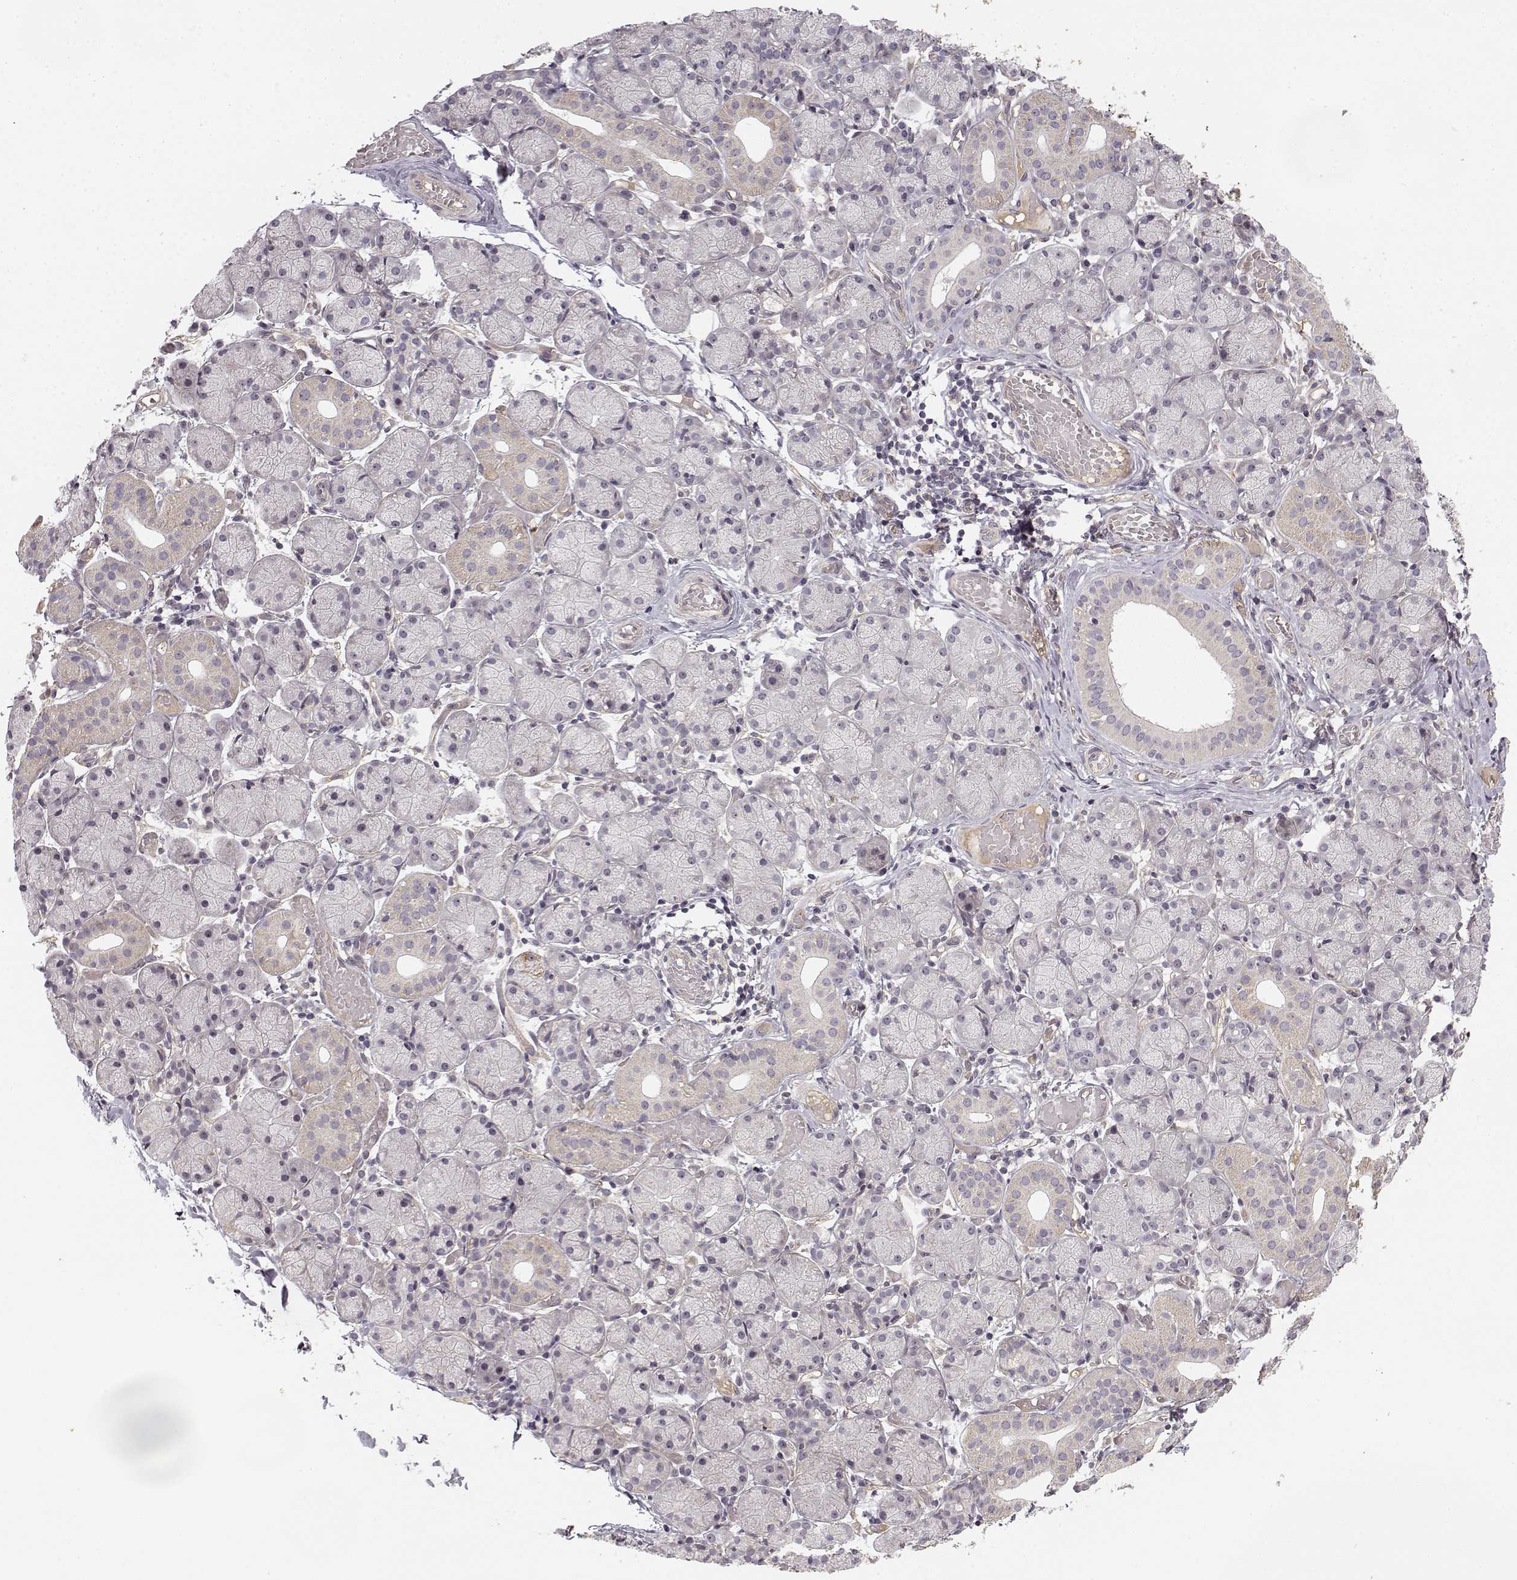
{"staining": {"intensity": "weak", "quantity": "<25%", "location": "cytoplasmic/membranous"}, "tissue": "salivary gland", "cell_type": "Glandular cells", "image_type": "normal", "snomed": [{"axis": "morphology", "description": "Normal tissue, NOS"}, {"axis": "topography", "description": "Salivary gland"}], "caption": "There is no significant positivity in glandular cells of salivary gland. Brightfield microscopy of immunohistochemistry (IHC) stained with DAB (brown) and hematoxylin (blue), captured at high magnification.", "gene": "MED12L", "patient": {"sex": "female", "age": 24}}